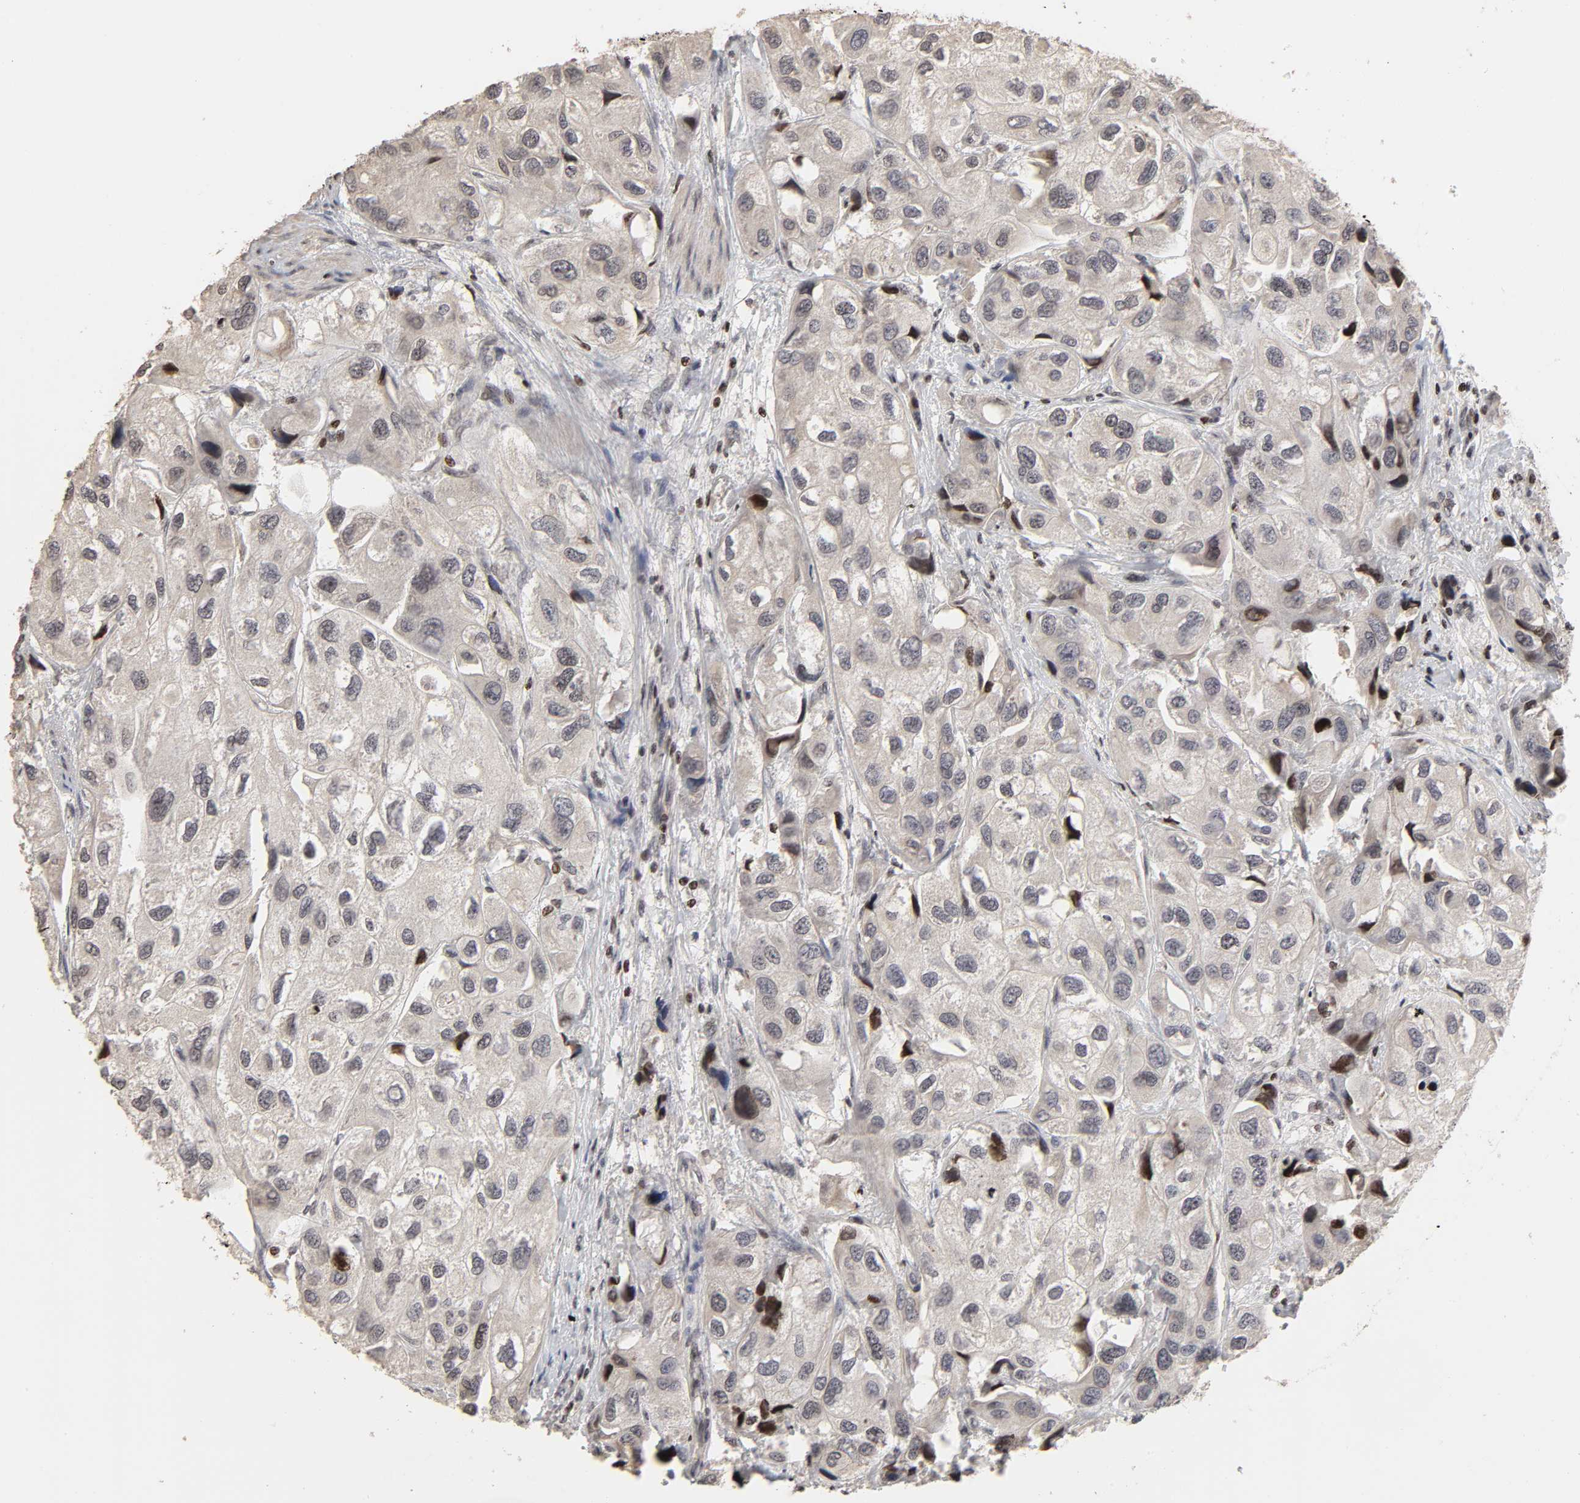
{"staining": {"intensity": "negative", "quantity": "none", "location": "none"}, "tissue": "urothelial cancer", "cell_type": "Tumor cells", "image_type": "cancer", "snomed": [{"axis": "morphology", "description": "Urothelial carcinoma, High grade"}, {"axis": "topography", "description": "Urinary bladder"}], "caption": "IHC of human high-grade urothelial carcinoma exhibits no expression in tumor cells.", "gene": "ZNF473", "patient": {"sex": "female", "age": 64}}